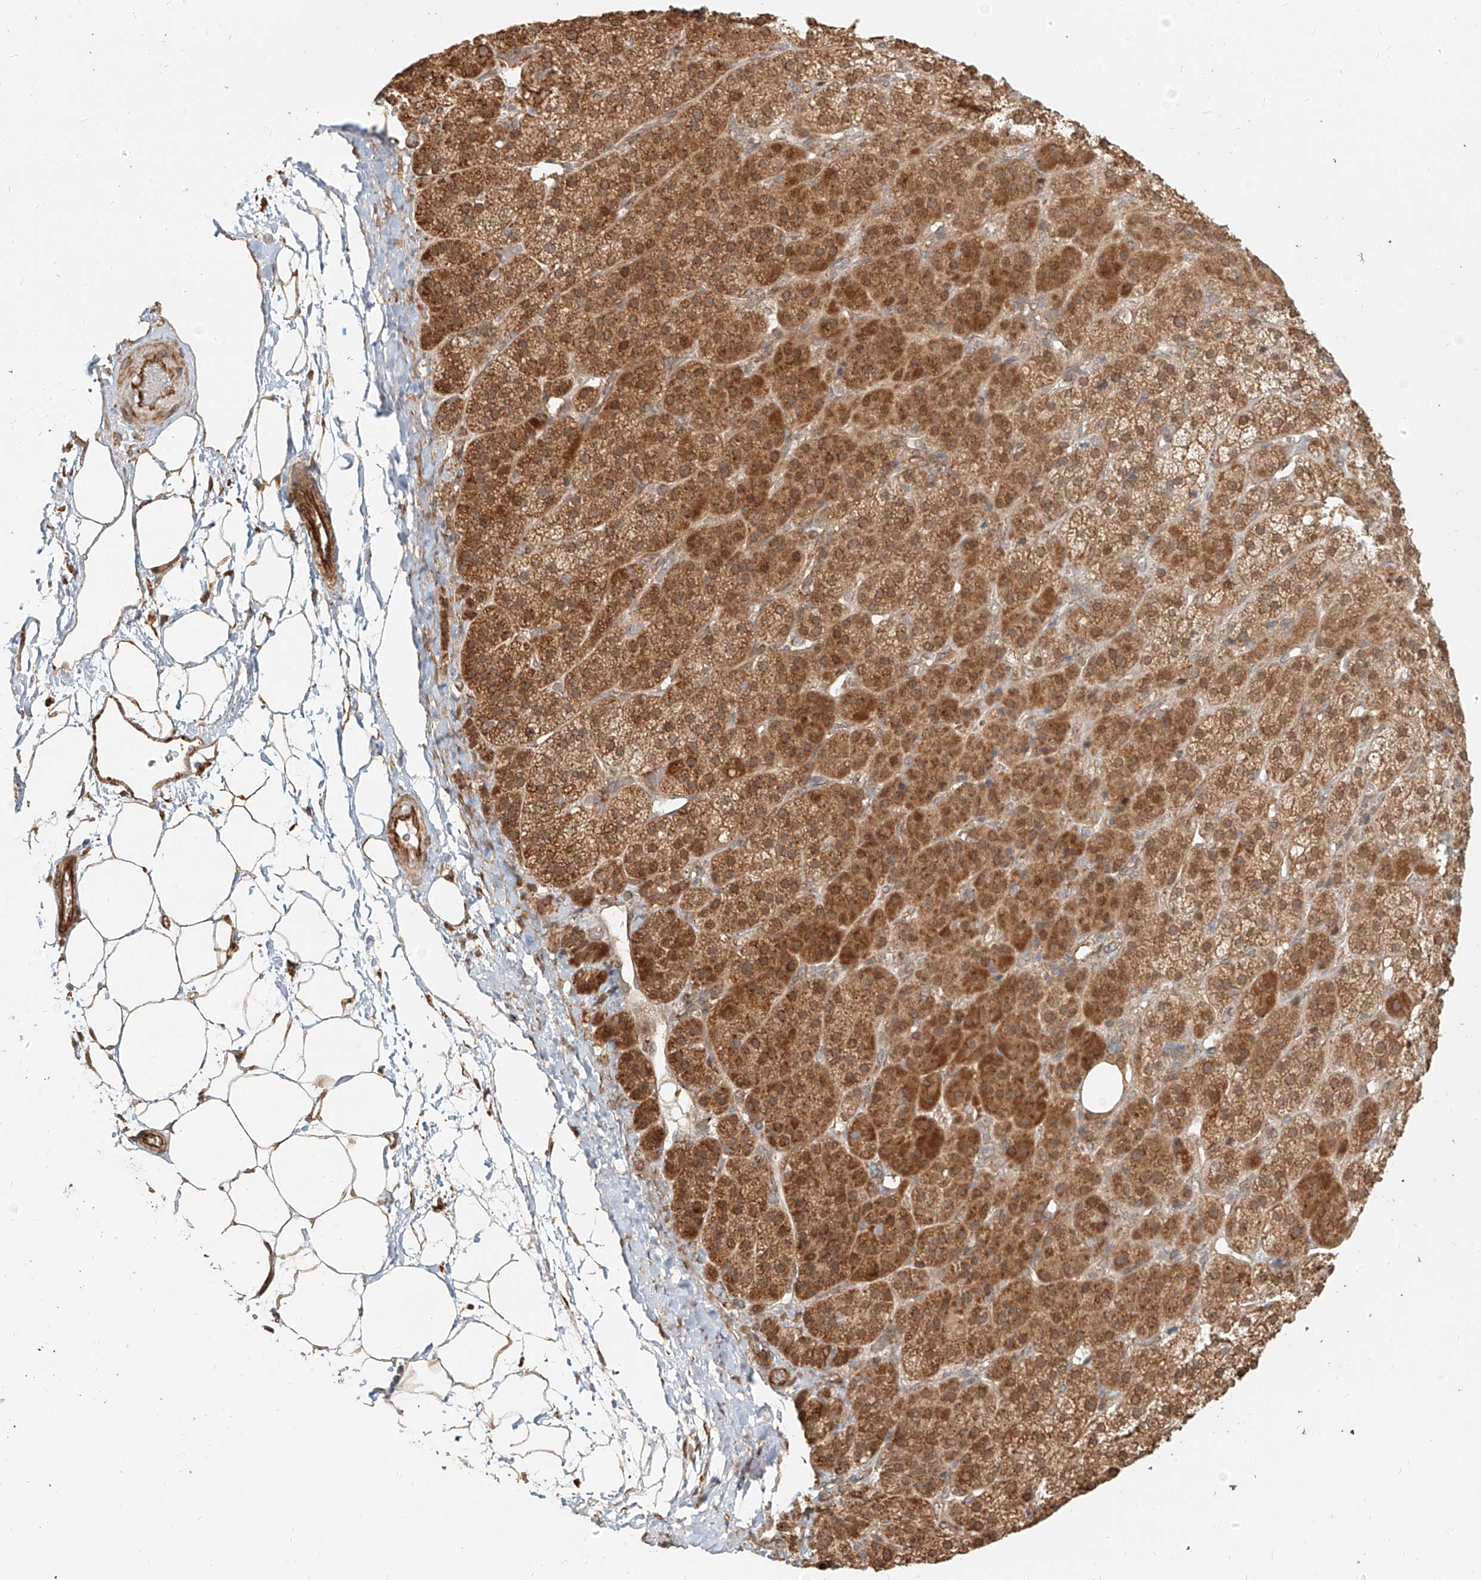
{"staining": {"intensity": "moderate", "quantity": ">75%", "location": "cytoplasmic/membranous"}, "tissue": "adrenal gland", "cell_type": "Glandular cells", "image_type": "normal", "snomed": [{"axis": "morphology", "description": "Normal tissue, NOS"}, {"axis": "topography", "description": "Adrenal gland"}], "caption": "Brown immunohistochemical staining in benign adrenal gland shows moderate cytoplasmic/membranous positivity in approximately >75% of glandular cells. The staining was performed using DAB (3,3'-diaminobenzidine) to visualize the protein expression in brown, while the nuclei were stained in blue with hematoxylin (Magnification: 20x).", "gene": "UBE2K", "patient": {"sex": "female", "age": 57}}